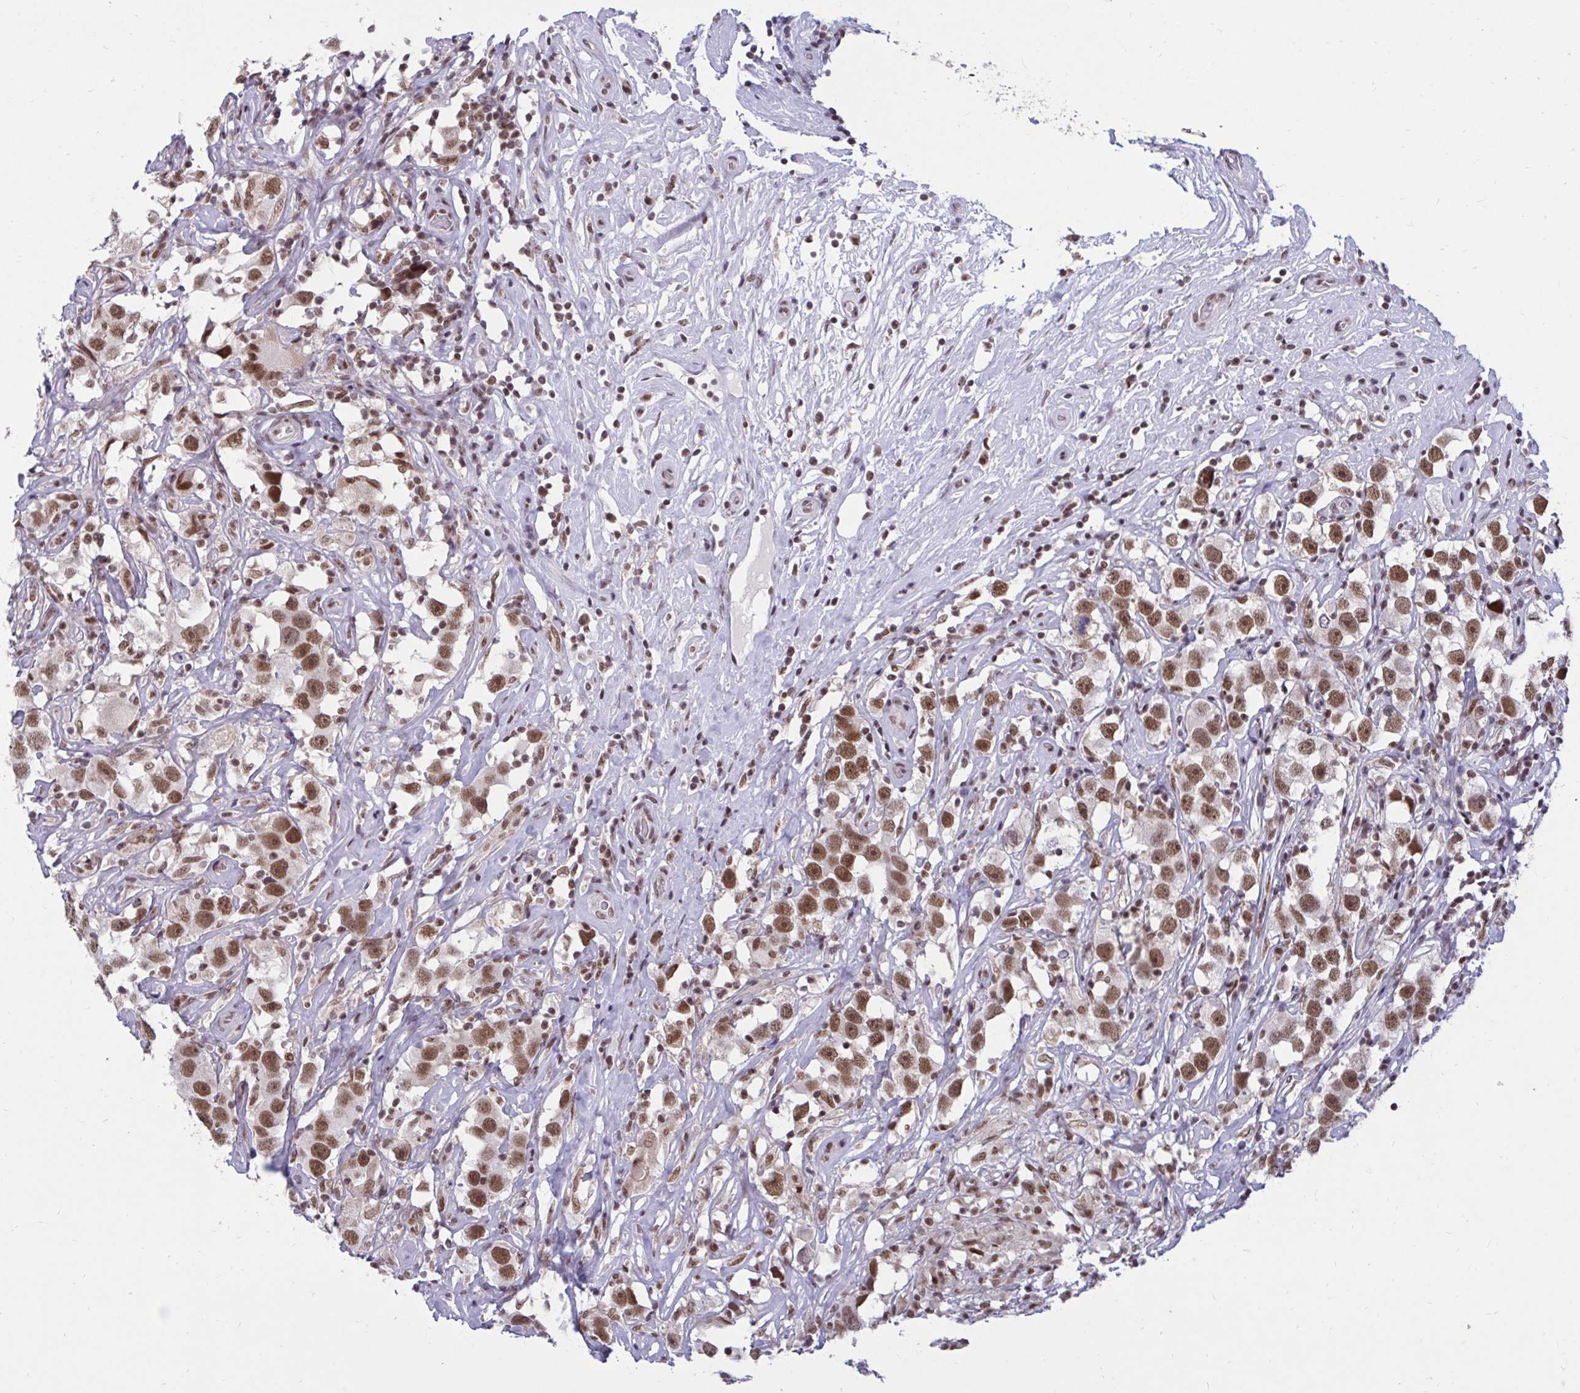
{"staining": {"intensity": "strong", "quantity": ">75%", "location": "nuclear"}, "tissue": "testis cancer", "cell_type": "Tumor cells", "image_type": "cancer", "snomed": [{"axis": "morphology", "description": "Seminoma, NOS"}, {"axis": "topography", "description": "Testis"}], "caption": "A photomicrograph showing strong nuclear staining in approximately >75% of tumor cells in testis seminoma, as visualized by brown immunohistochemical staining.", "gene": "PHF10", "patient": {"sex": "male", "age": 49}}